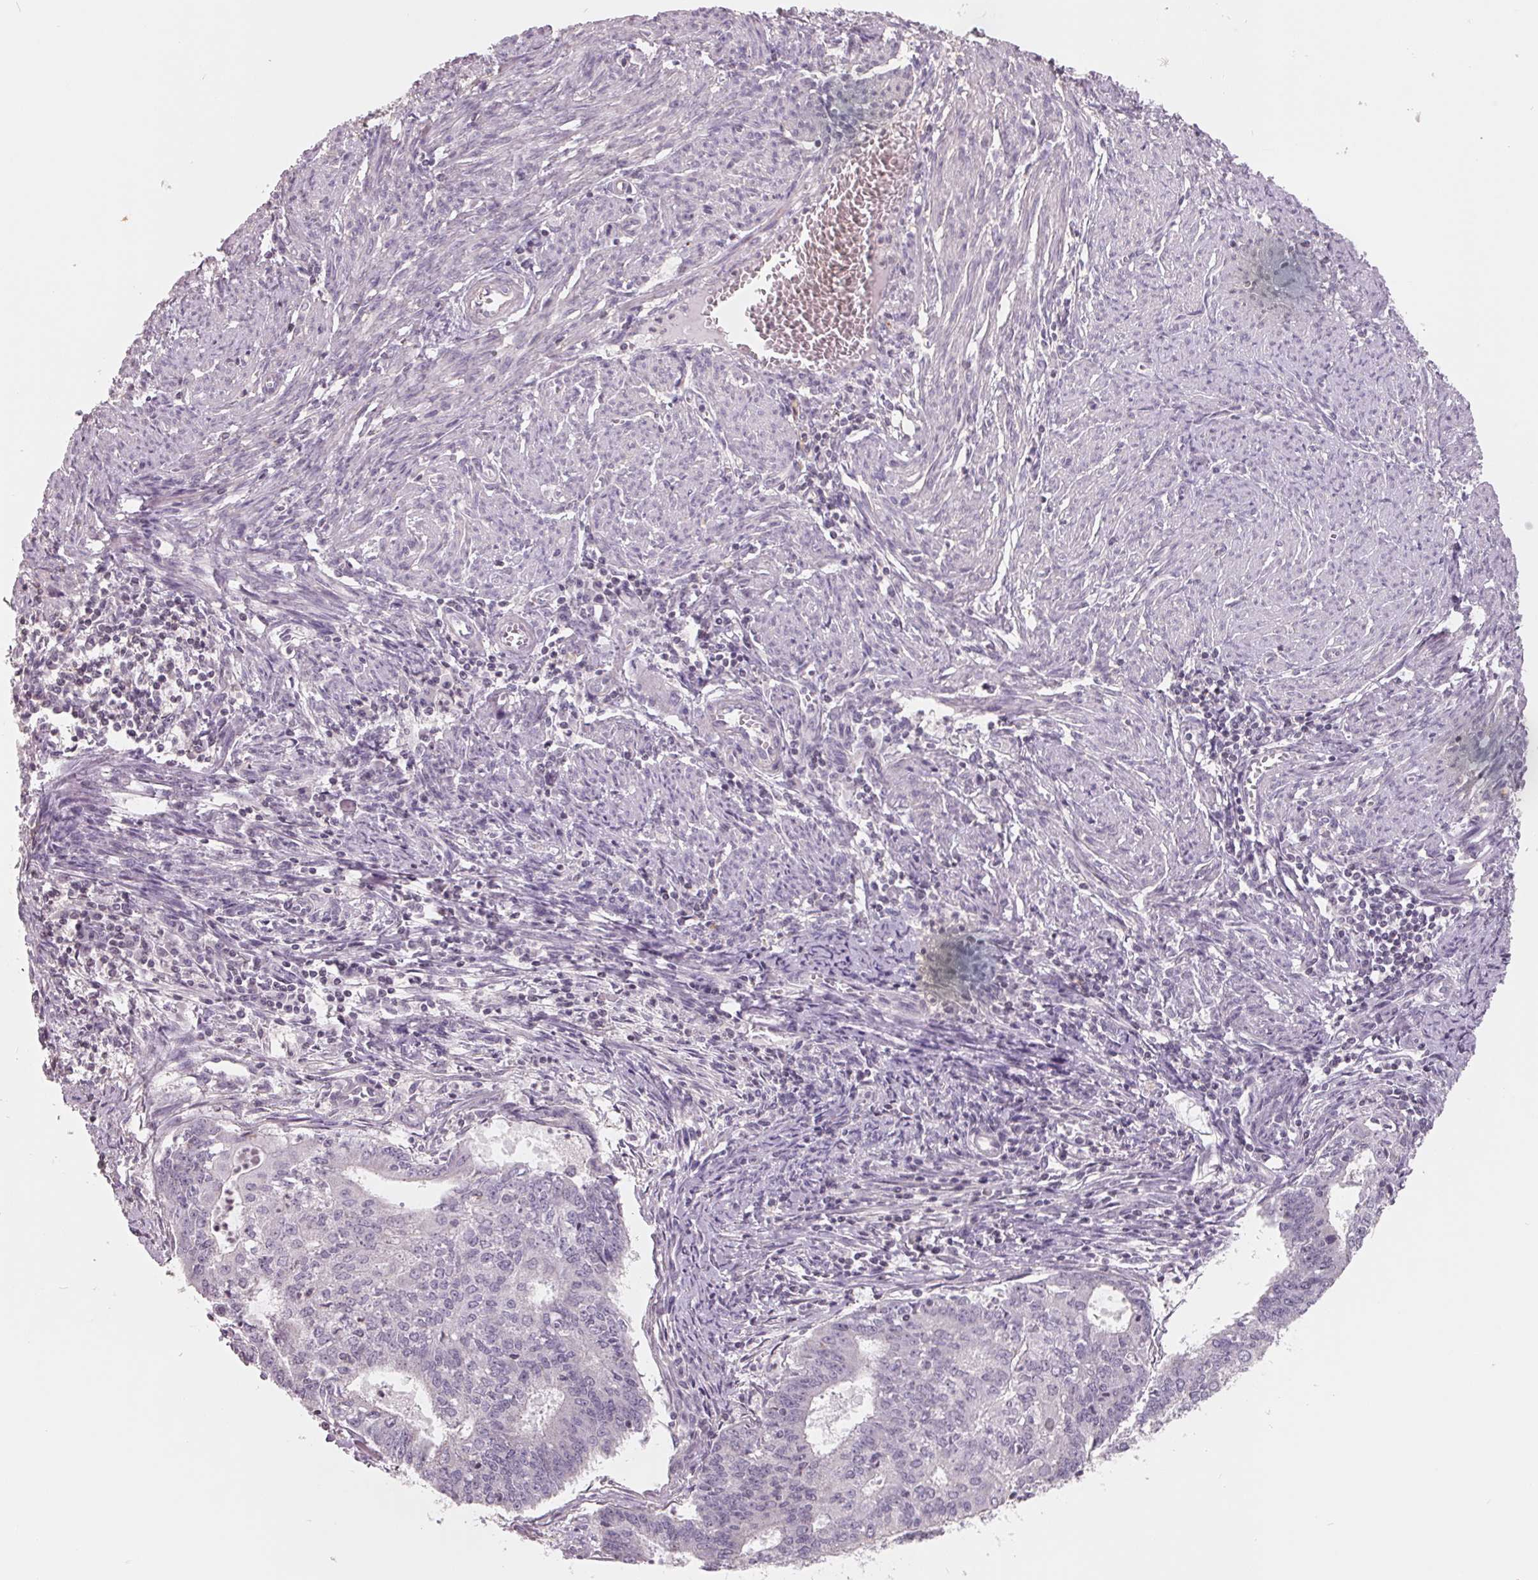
{"staining": {"intensity": "negative", "quantity": "none", "location": "none"}, "tissue": "endometrial cancer", "cell_type": "Tumor cells", "image_type": "cancer", "snomed": [{"axis": "morphology", "description": "Adenocarcinoma, NOS"}, {"axis": "topography", "description": "Endometrium"}], "caption": "A photomicrograph of endometrial cancer stained for a protein demonstrates no brown staining in tumor cells.", "gene": "FTCD", "patient": {"sex": "female", "age": 61}}